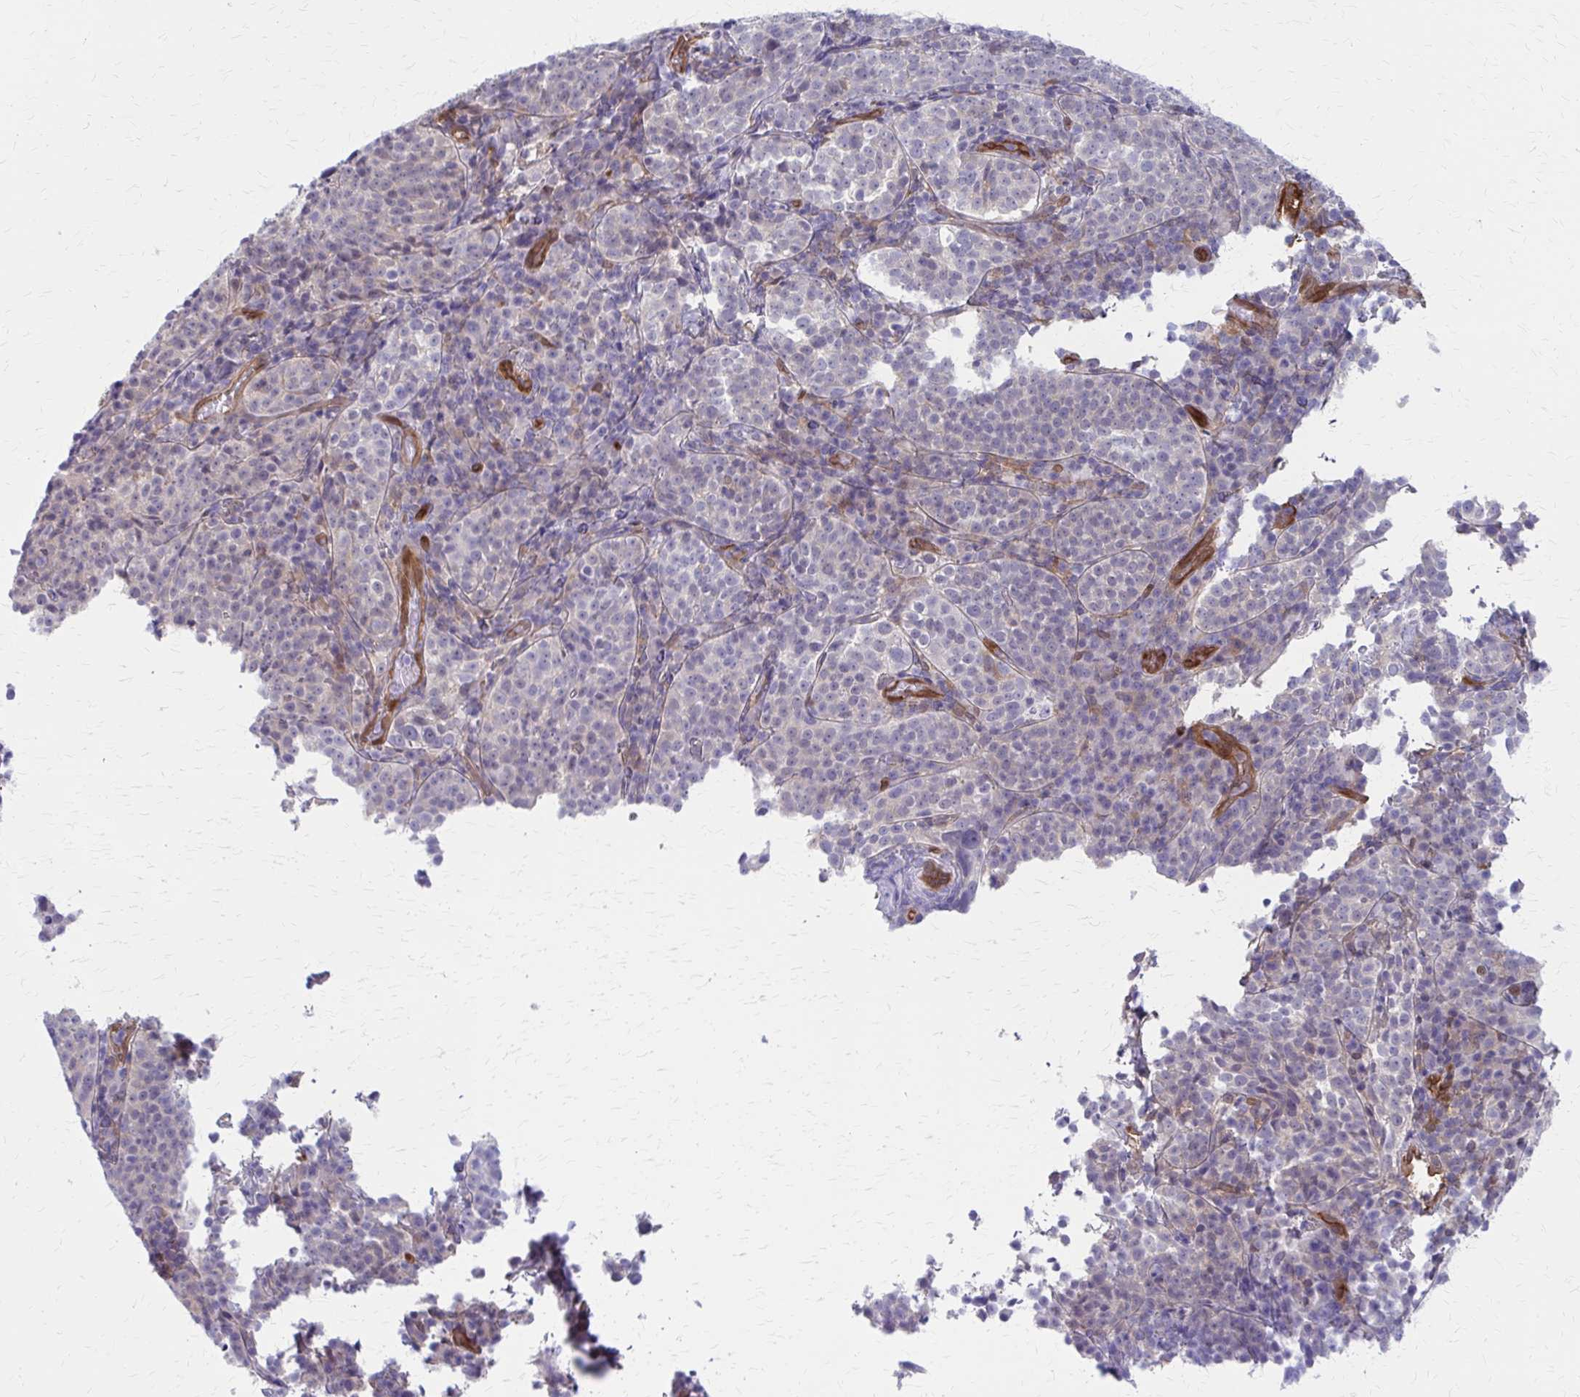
{"staining": {"intensity": "negative", "quantity": "none", "location": "none"}, "tissue": "cervical cancer", "cell_type": "Tumor cells", "image_type": "cancer", "snomed": [{"axis": "morphology", "description": "Squamous cell carcinoma, NOS"}, {"axis": "topography", "description": "Cervix"}], "caption": "A high-resolution histopathology image shows immunohistochemistry staining of cervical cancer (squamous cell carcinoma), which reveals no significant staining in tumor cells.", "gene": "CLIC2", "patient": {"sex": "female", "age": 75}}